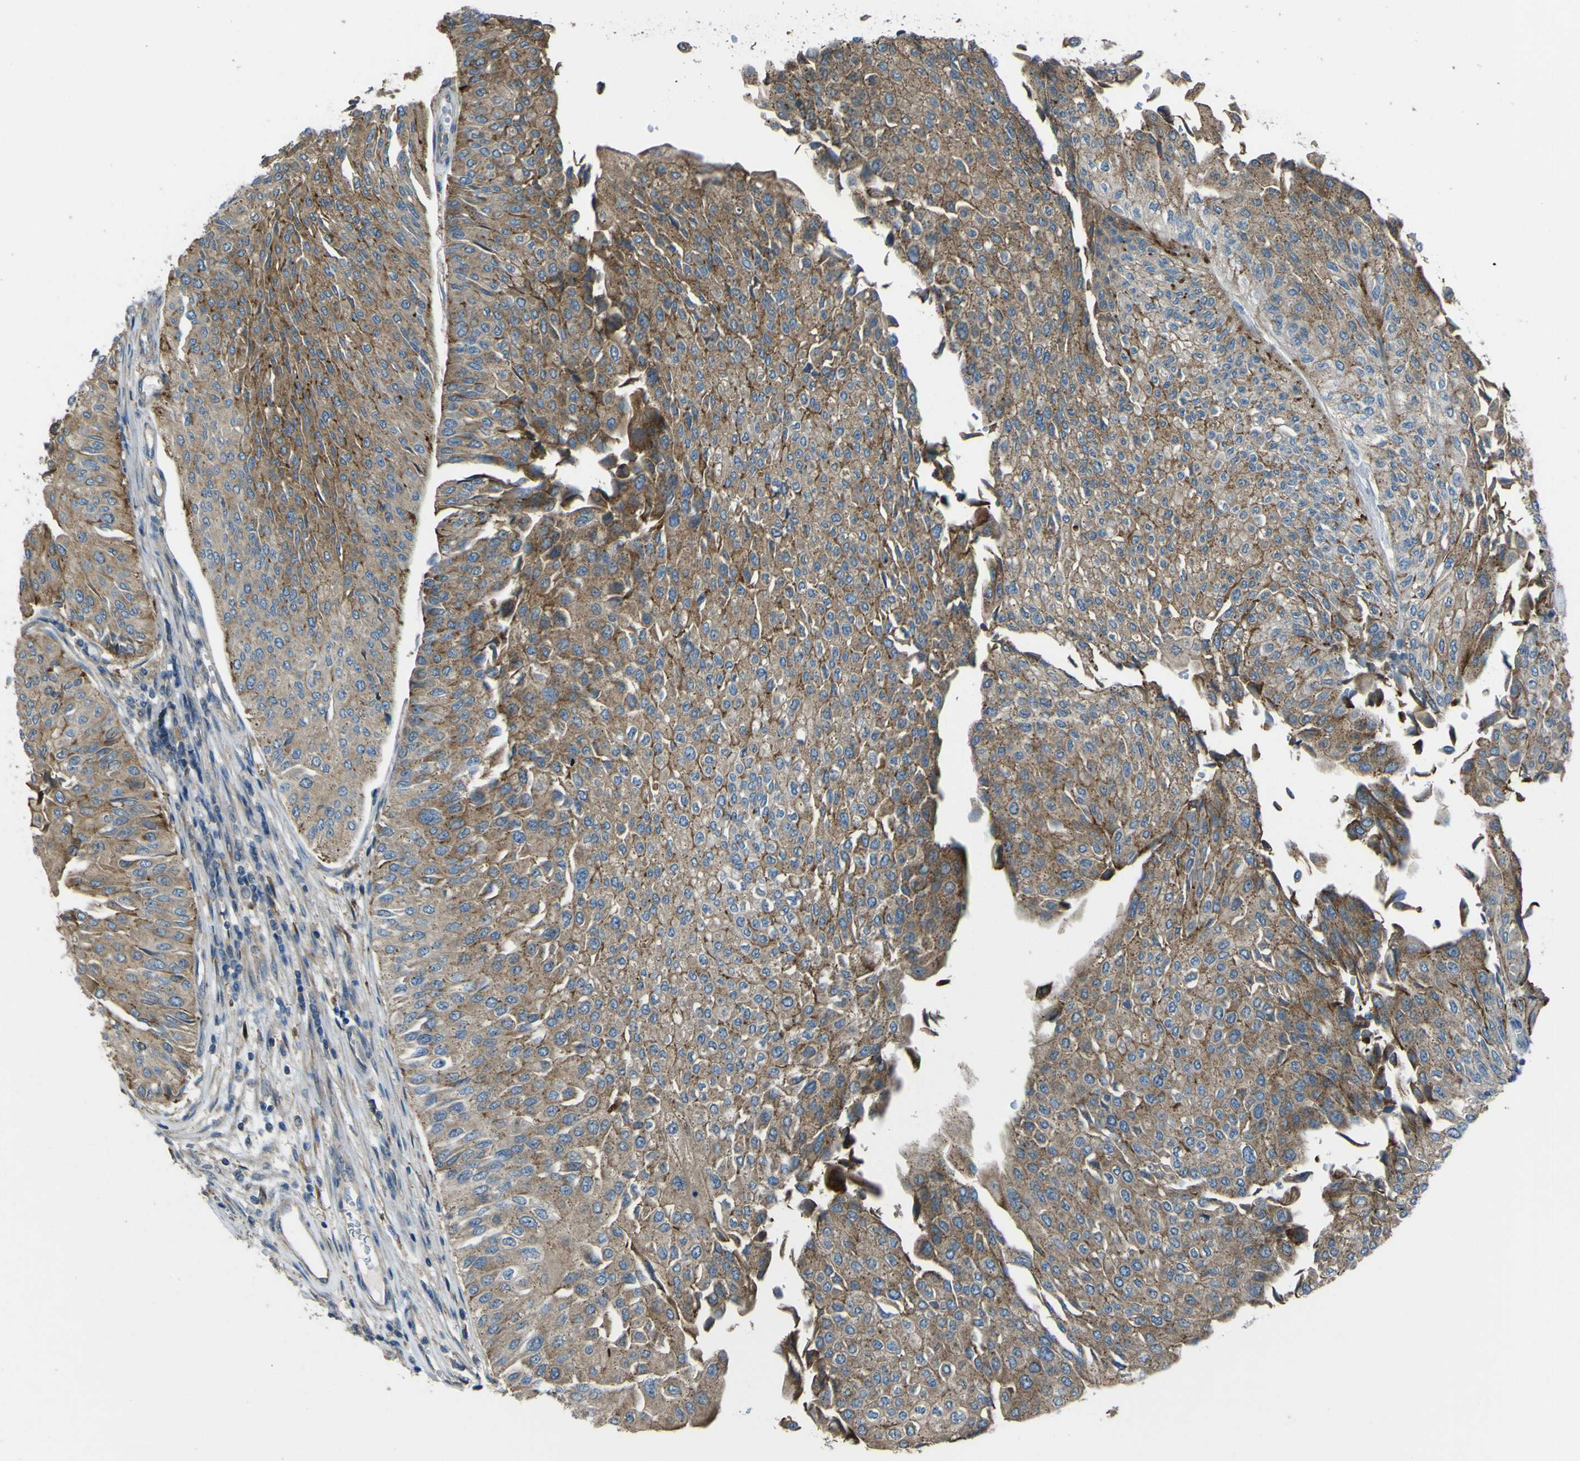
{"staining": {"intensity": "moderate", "quantity": ">75%", "location": "cytoplasmic/membranous"}, "tissue": "urothelial cancer", "cell_type": "Tumor cells", "image_type": "cancer", "snomed": [{"axis": "morphology", "description": "Urothelial carcinoma, Low grade"}, {"axis": "topography", "description": "Urinary bladder"}], "caption": "Immunohistochemistry (IHC) histopathology image of neoplastic tissue: human urothelial cancer stained using immunohistochemistry (IHC) exhibits medium levels of moderate protein expression localized specifically in the cytoplasmic/membranous of tumor cells, appearing as a cytoplasmic/membranous brown color.", "gene": "NAALADL2", "patient": {"sex": "male", "age": 67}}